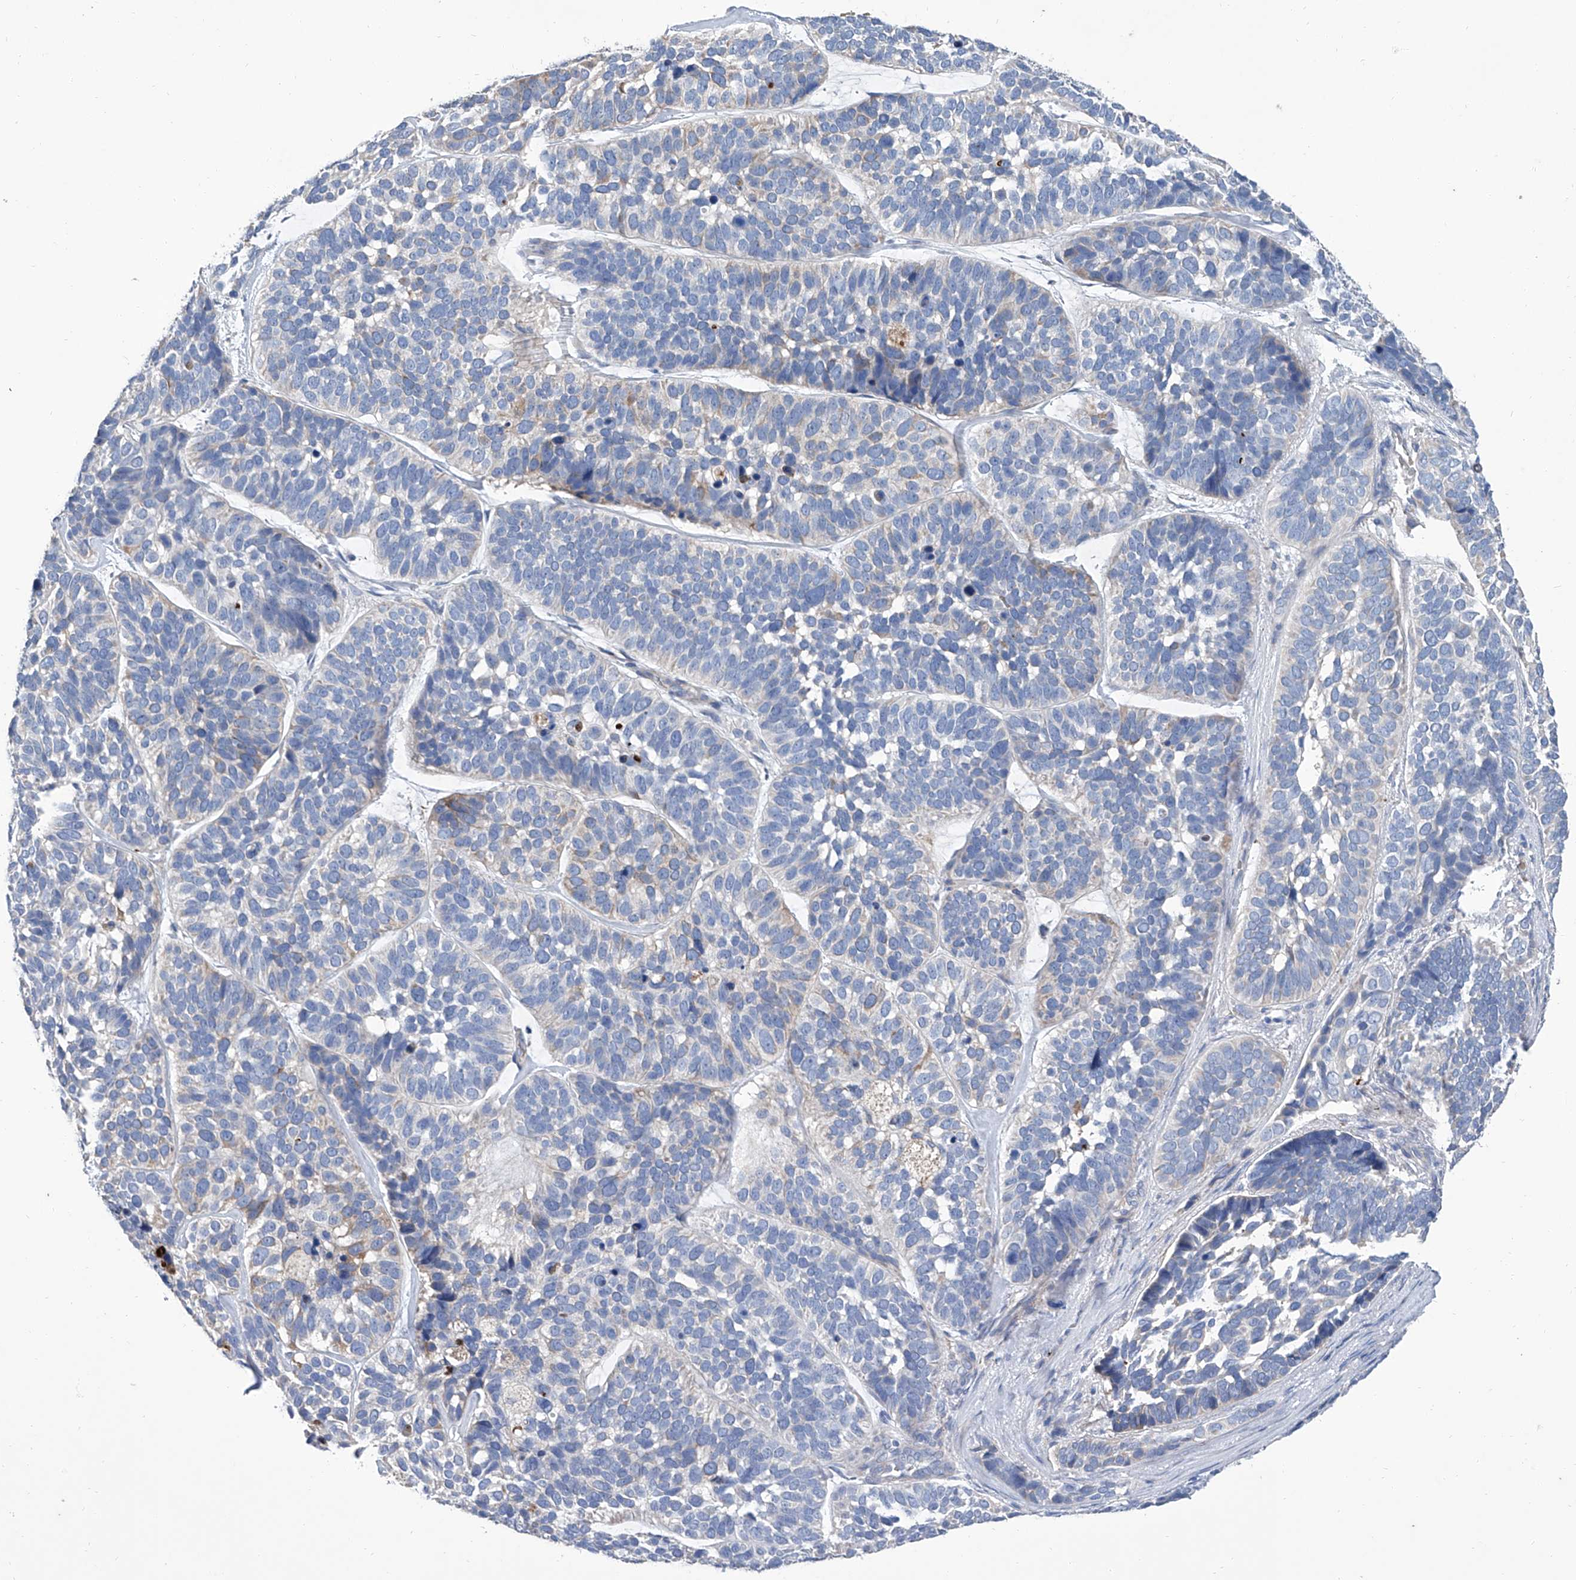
{"staining": {"intensity": "negative", "quantity": "none", "location": "none"}, "tissue": "skin cancer", "cell_type": "Tumor cells", "image_type": "cancer", "snomed": [{"axis": "morphology", "description": "Basal cell carcinoma"}, {"axis": "topography", "description": "Skin"}], "caption": "An image of skin cancer stained for a protein exhibits no brown staining in tumor cells.", "gene": "GPT", "patient": {"sex": "male", "age": 62}}